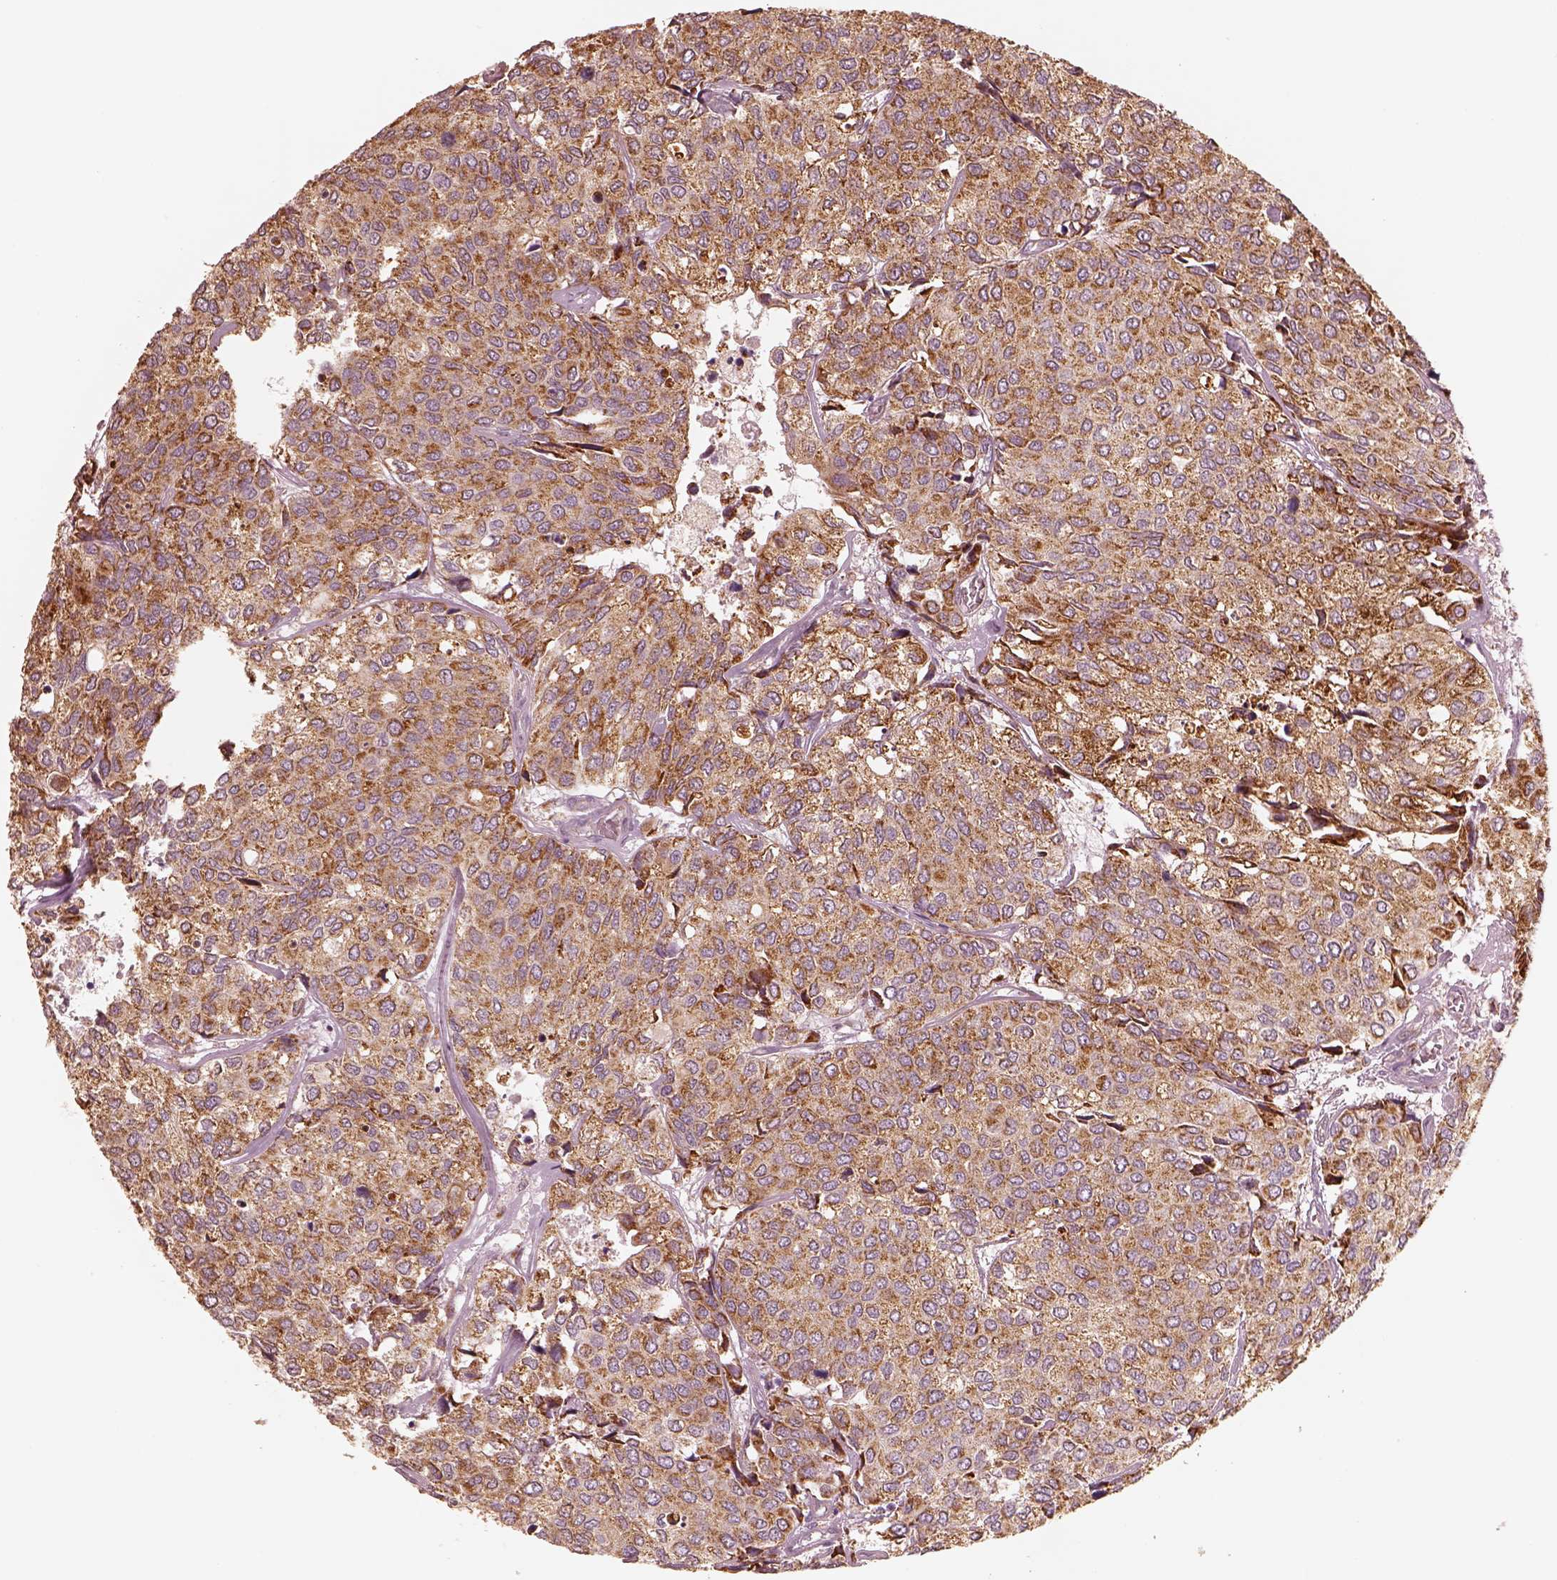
{"staining": {"intensity": "strong", "quantity": ">75%", "location": "cytoplasmic/membranous"}, "tissue": "urothelial cancer", "cell_type": "Tumor cells", "image_type": "cancer", "snomed": [{"axis": "morphology", "description": "Urothelial carcinoma, High grade"}, {"axis": "topography", "description": "Urinary bladder"}], "caption": "Human urothelial cancer stained for a protein (brown) reveals strong cytoplasmic/membranous positive expression in about >75% of tumor cells.", "gene": "ENTPD6", "patient": {"sex": "male", "age": 73}}